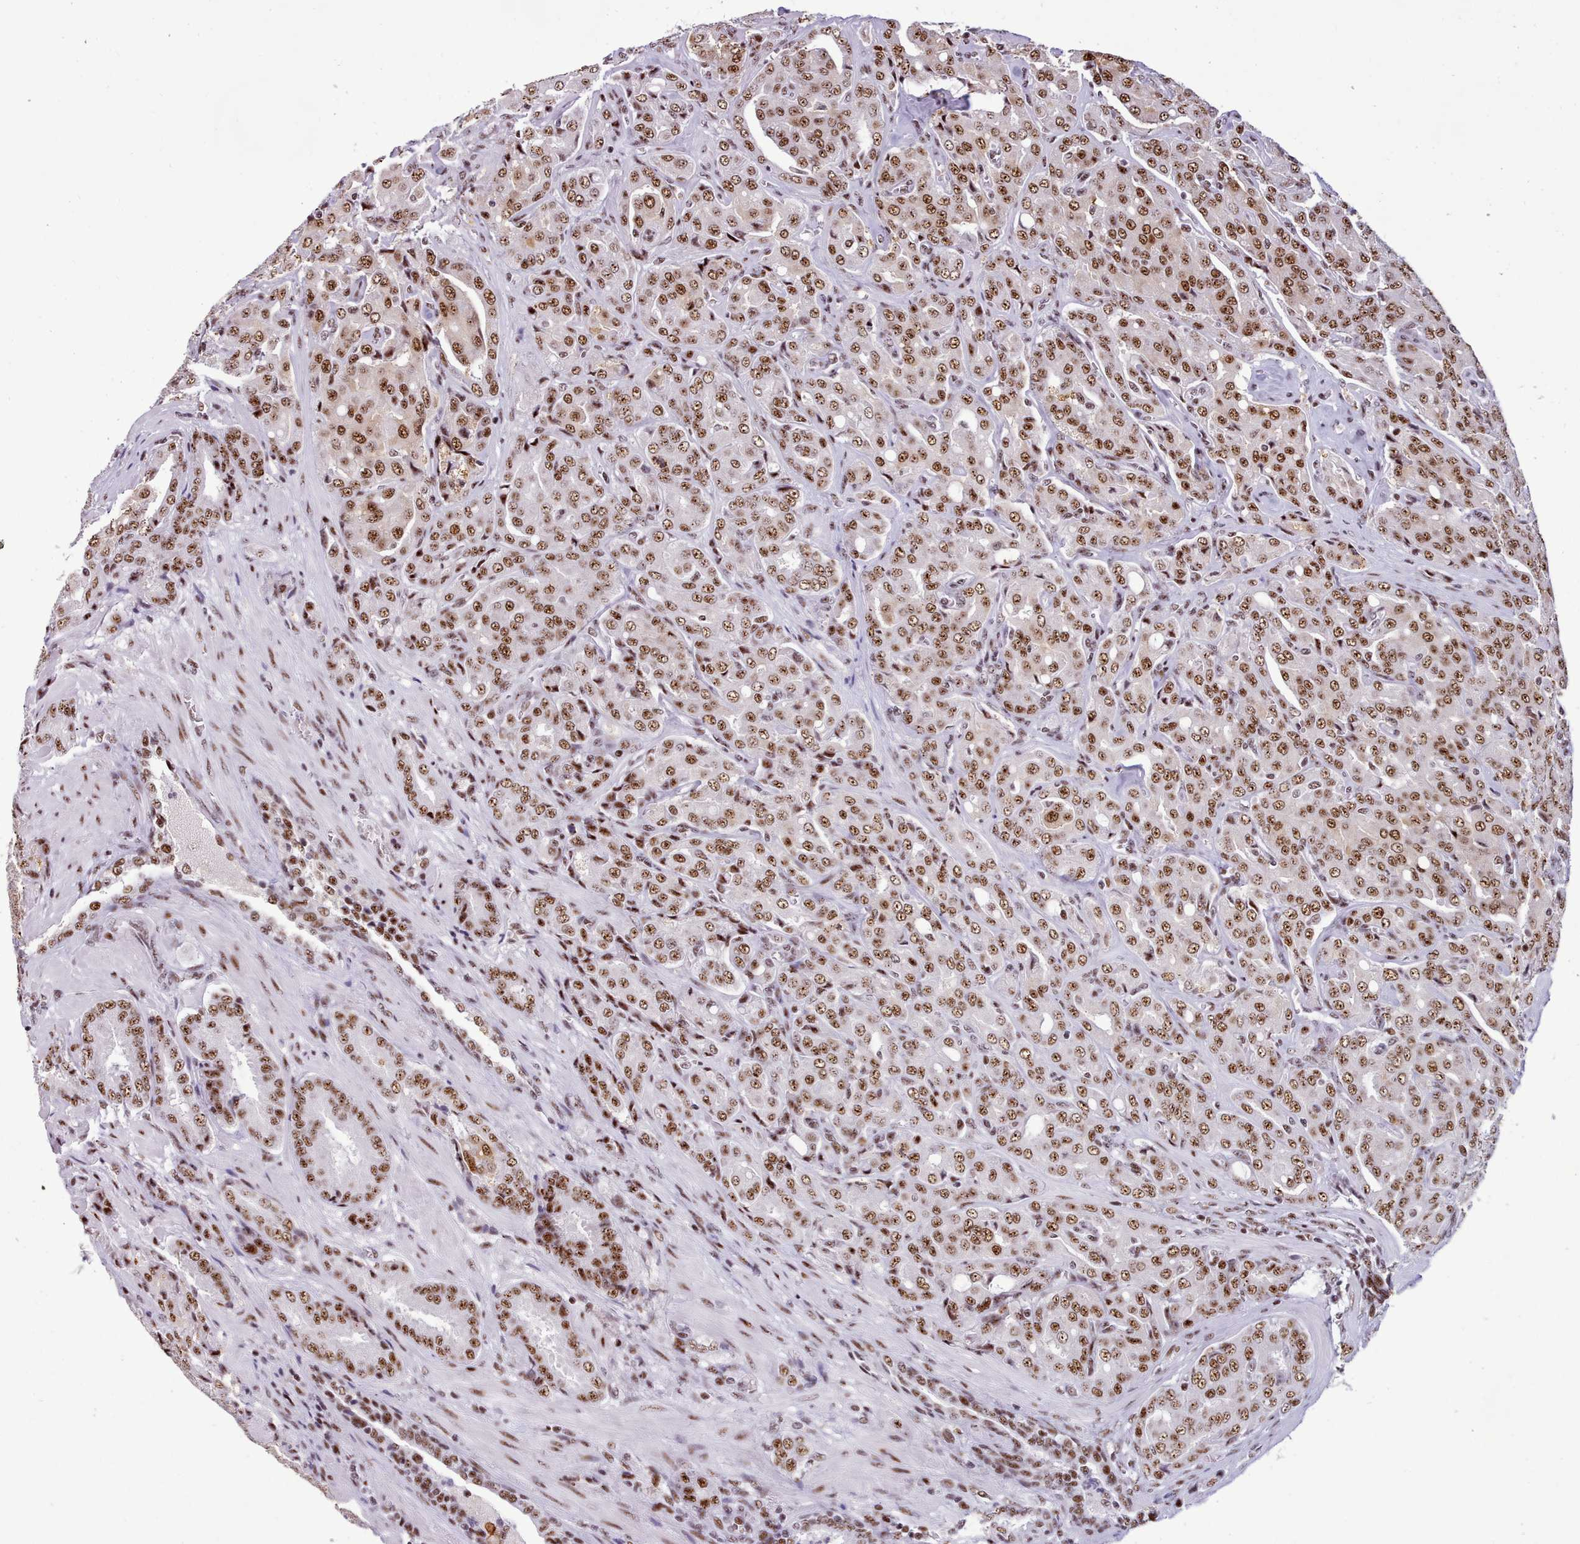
{"staining": {"intensity": "moderate", "quantity": ">75%", "location": "nuclear"}, "tissue": "prostate cancer", "cell_type": "Tumor cells", "image_type": "cancer", "snomed": [{"axis": "morphology", "description": "Adenocarcinoma, High grade"}, {"axis": "topography", "description": "Prostate"}], "caption": "High-grade adenocarcinoma (prostate) stained with a protein marker exhibits moderate staining in tumor cells.", "gene": "TMEM35B", "patient": {"sex": "male", "age": 68}}